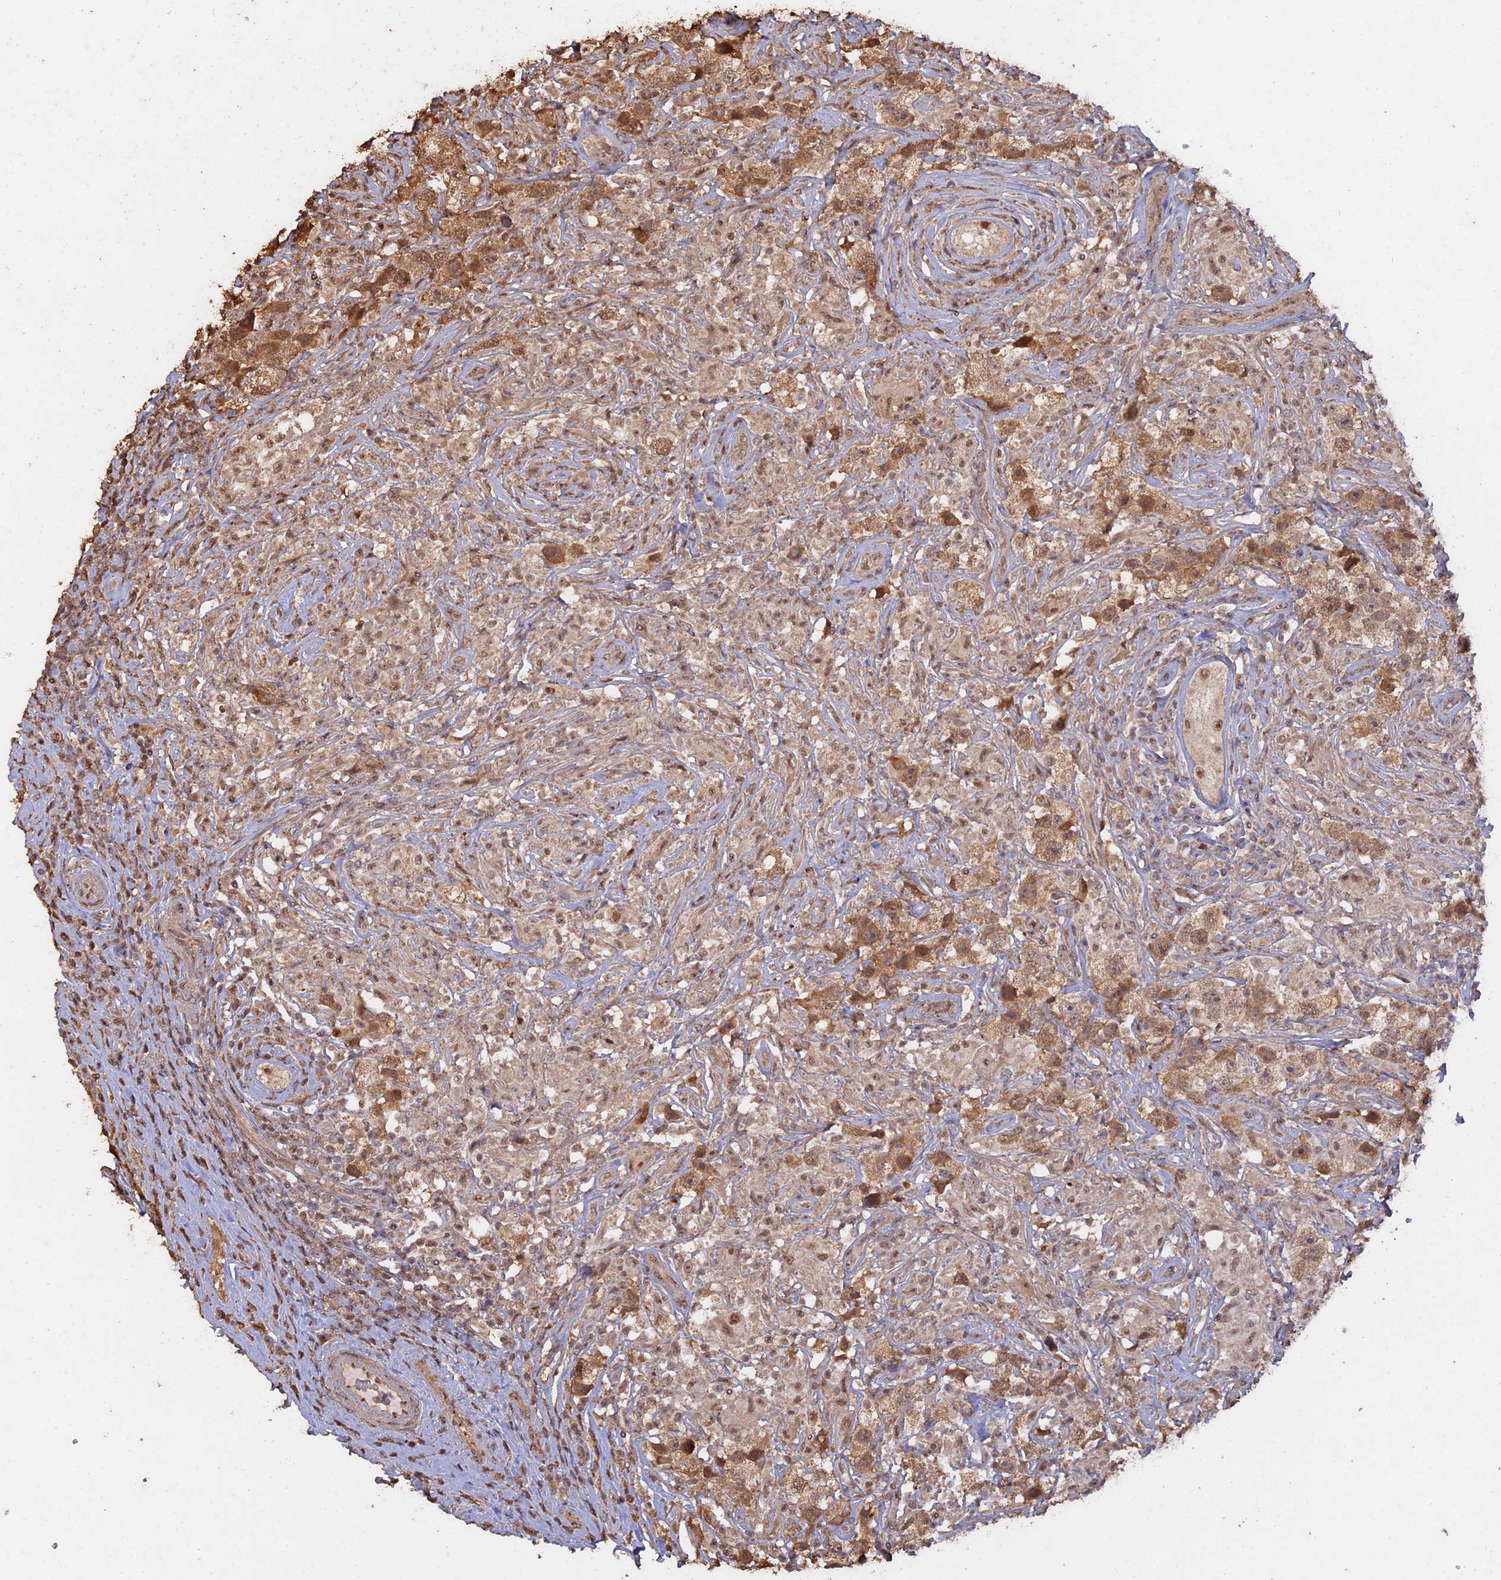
{"staining": {"intensity": "moderate", "quantity": ">75%", "location": "cytoplasmic/membranous"}, "tissue": "testis cancer", "cell_type": "Tumor cells", "image_type": "cancer", "snomed": [{"axis": "morphology", "description": "Seminoma, NOS"}, {"axis": "topography", "description": "Testis"}], "caption": "Immunohistochemistry (IHC) histopathology image of human testis cancer (seminoma) stained for a protein (brown), which demonstrates medium levels of moderate cytoplasmic/membranous positivity in approximately >75% of tumor cells.", "gene": "PSMC6", "patient": {"sex": "male", "age": 49}}